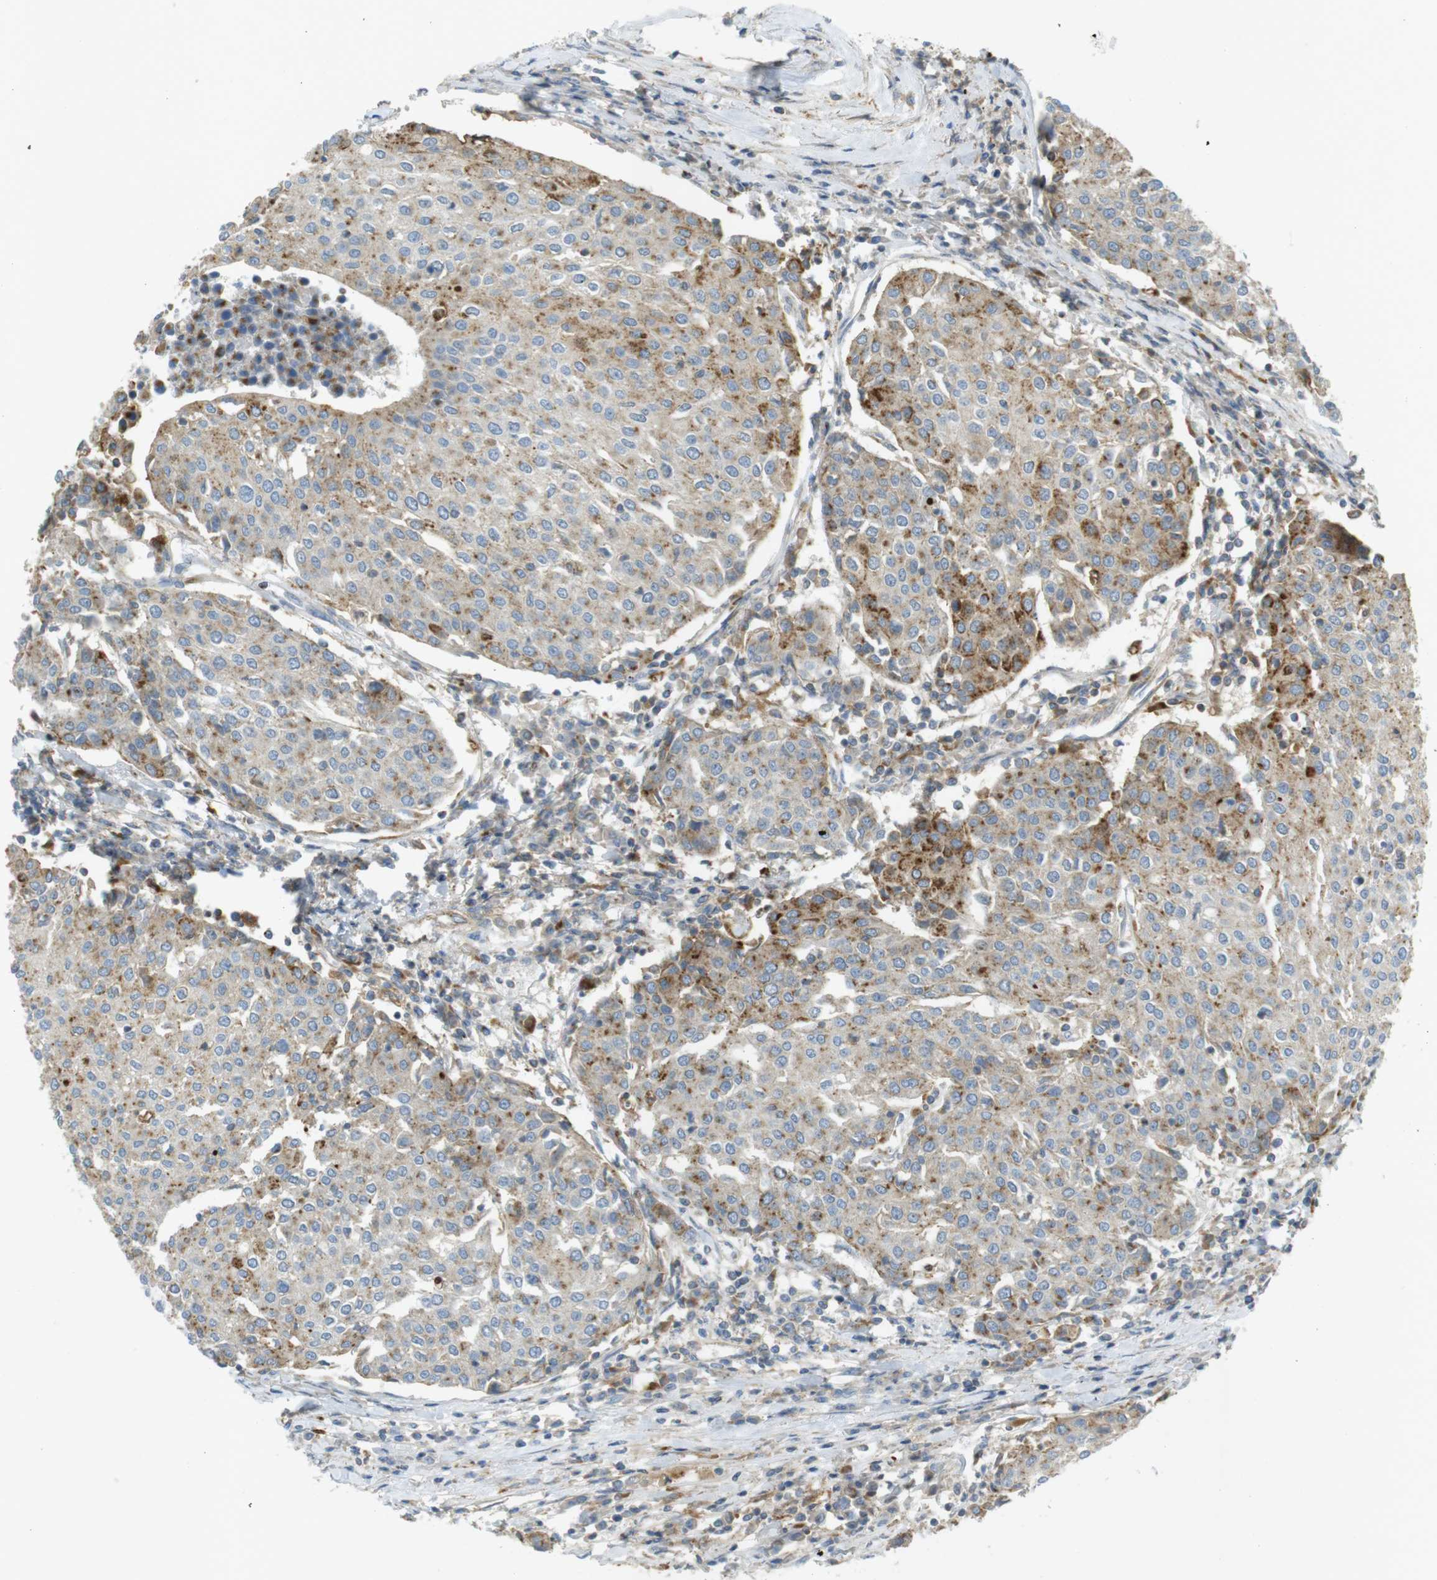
{"staining": {"intensity": "moderate", "quantity": "25%-75%", "location": "cytoplasmic/membranous"}, "tissue": "urothelial cancer", "cell_type": "Tumor cells", "image_type": "cancer", "snomed": [{"axis": "morphology", "description": "Urothelial carcinoma, High grade"}, {"axis": "topography", "description": "Urinary bladder"}], "caption": "The image displays a brown stain indicating the presence of a protein in the cytoplasmic/membranous of tumor cells in urothelial cancer. (Stains: DAB (3,3'-diaminobenzidine) in brown, nuclei in blue, Microscopy: brightfield microscopy at high magnification).", "gene": "LAMP1", "patient": {"sex": "female", "age": 85}}